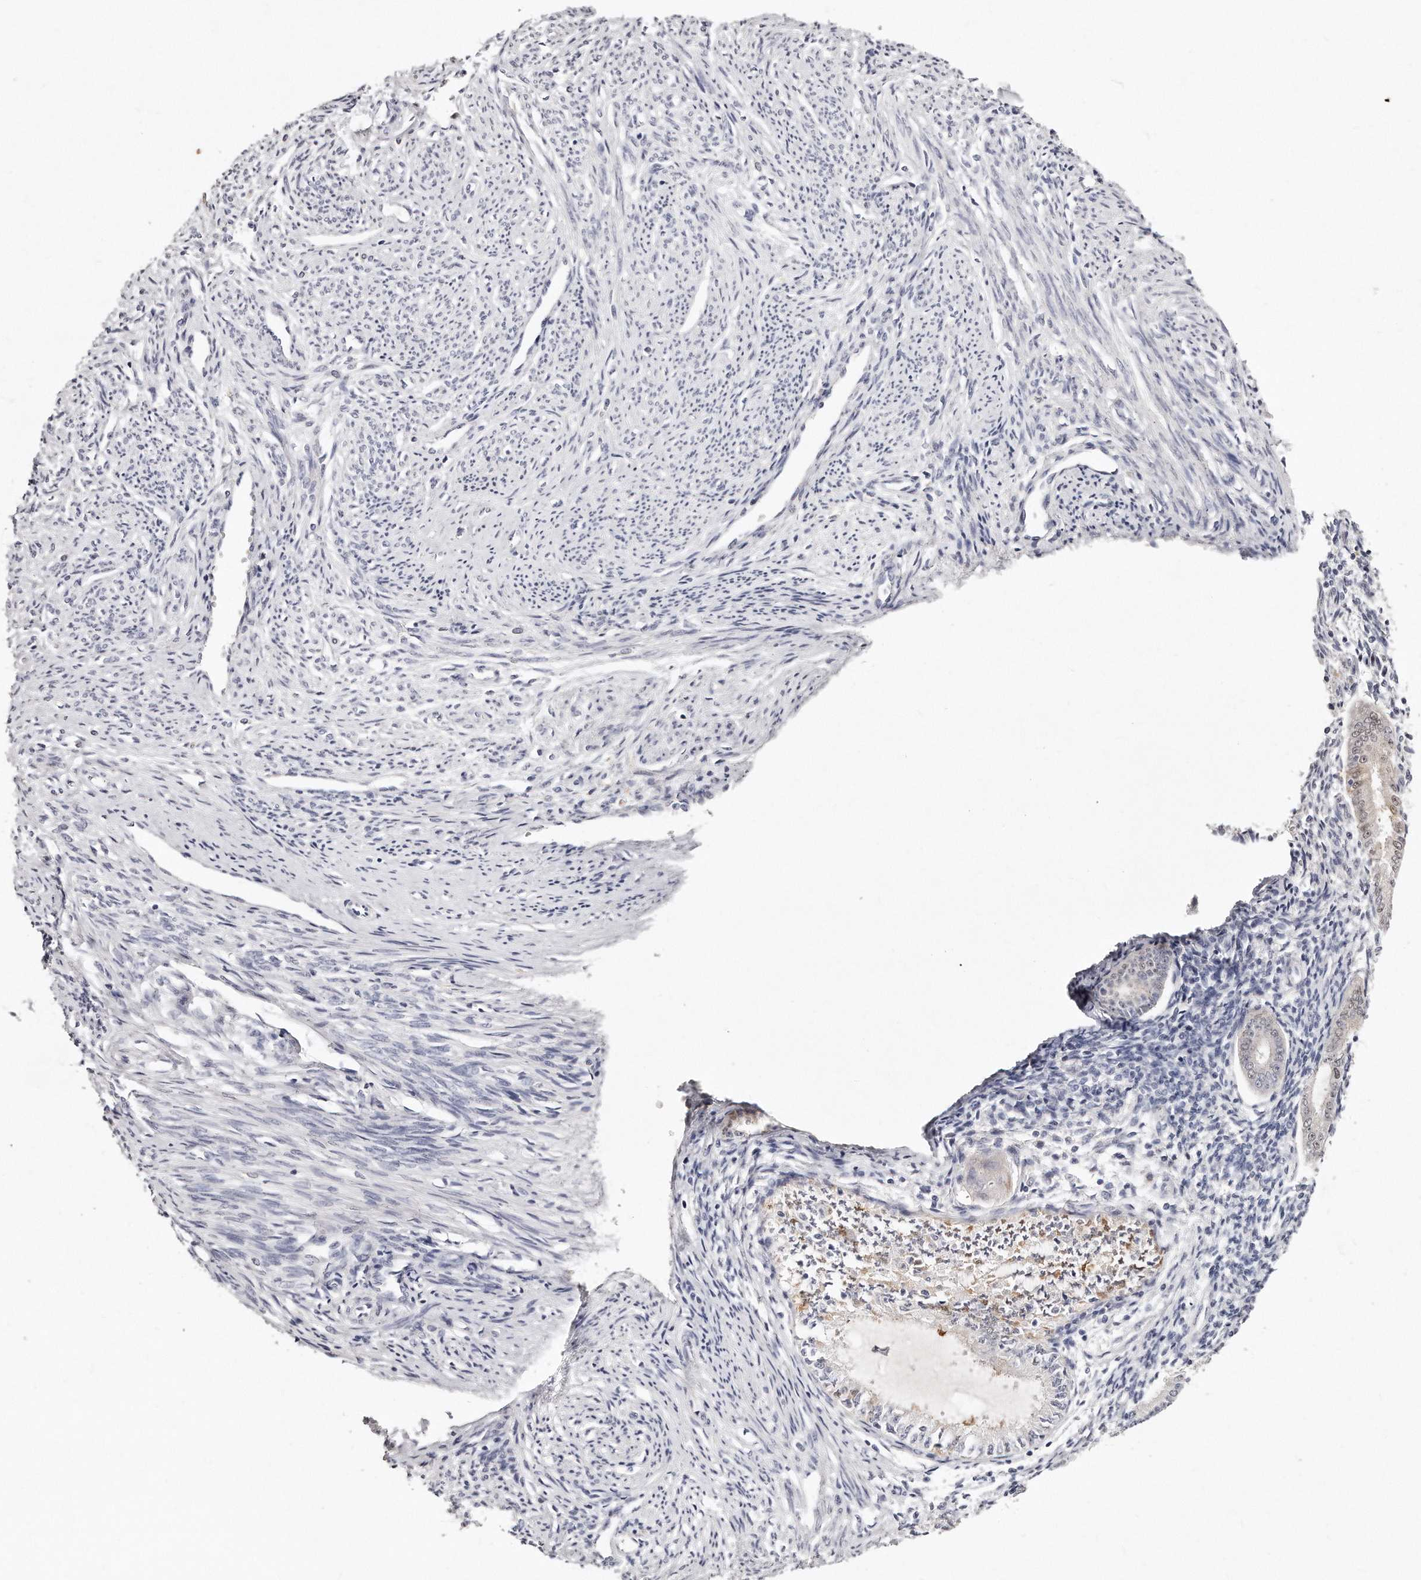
{"staining": {"intensity": "moderate", "quantity": "25%-75%", "location": "cytoplasmic/membranous"}, "tissue": "endometrium", "cell_type": "Cells in endometrial stroma", "image_type": "normal", "snomed": [{"axis": "morphology", "description": "Normal tissue, NOS"}, {"axis": "topography", "description": "Endometrium"}], "caption": "IHC image of unremarkable endometrium: endometrium stained using IHC demonstrates medium levels of moderate protein expression localized specifically in the cytoplasmic/membranous of cells in endometrial stroma, appearing as a cytoplasmic/membranous brown color.", "gene": "GDA", "patient": {"sex": "female", "age": 56}}